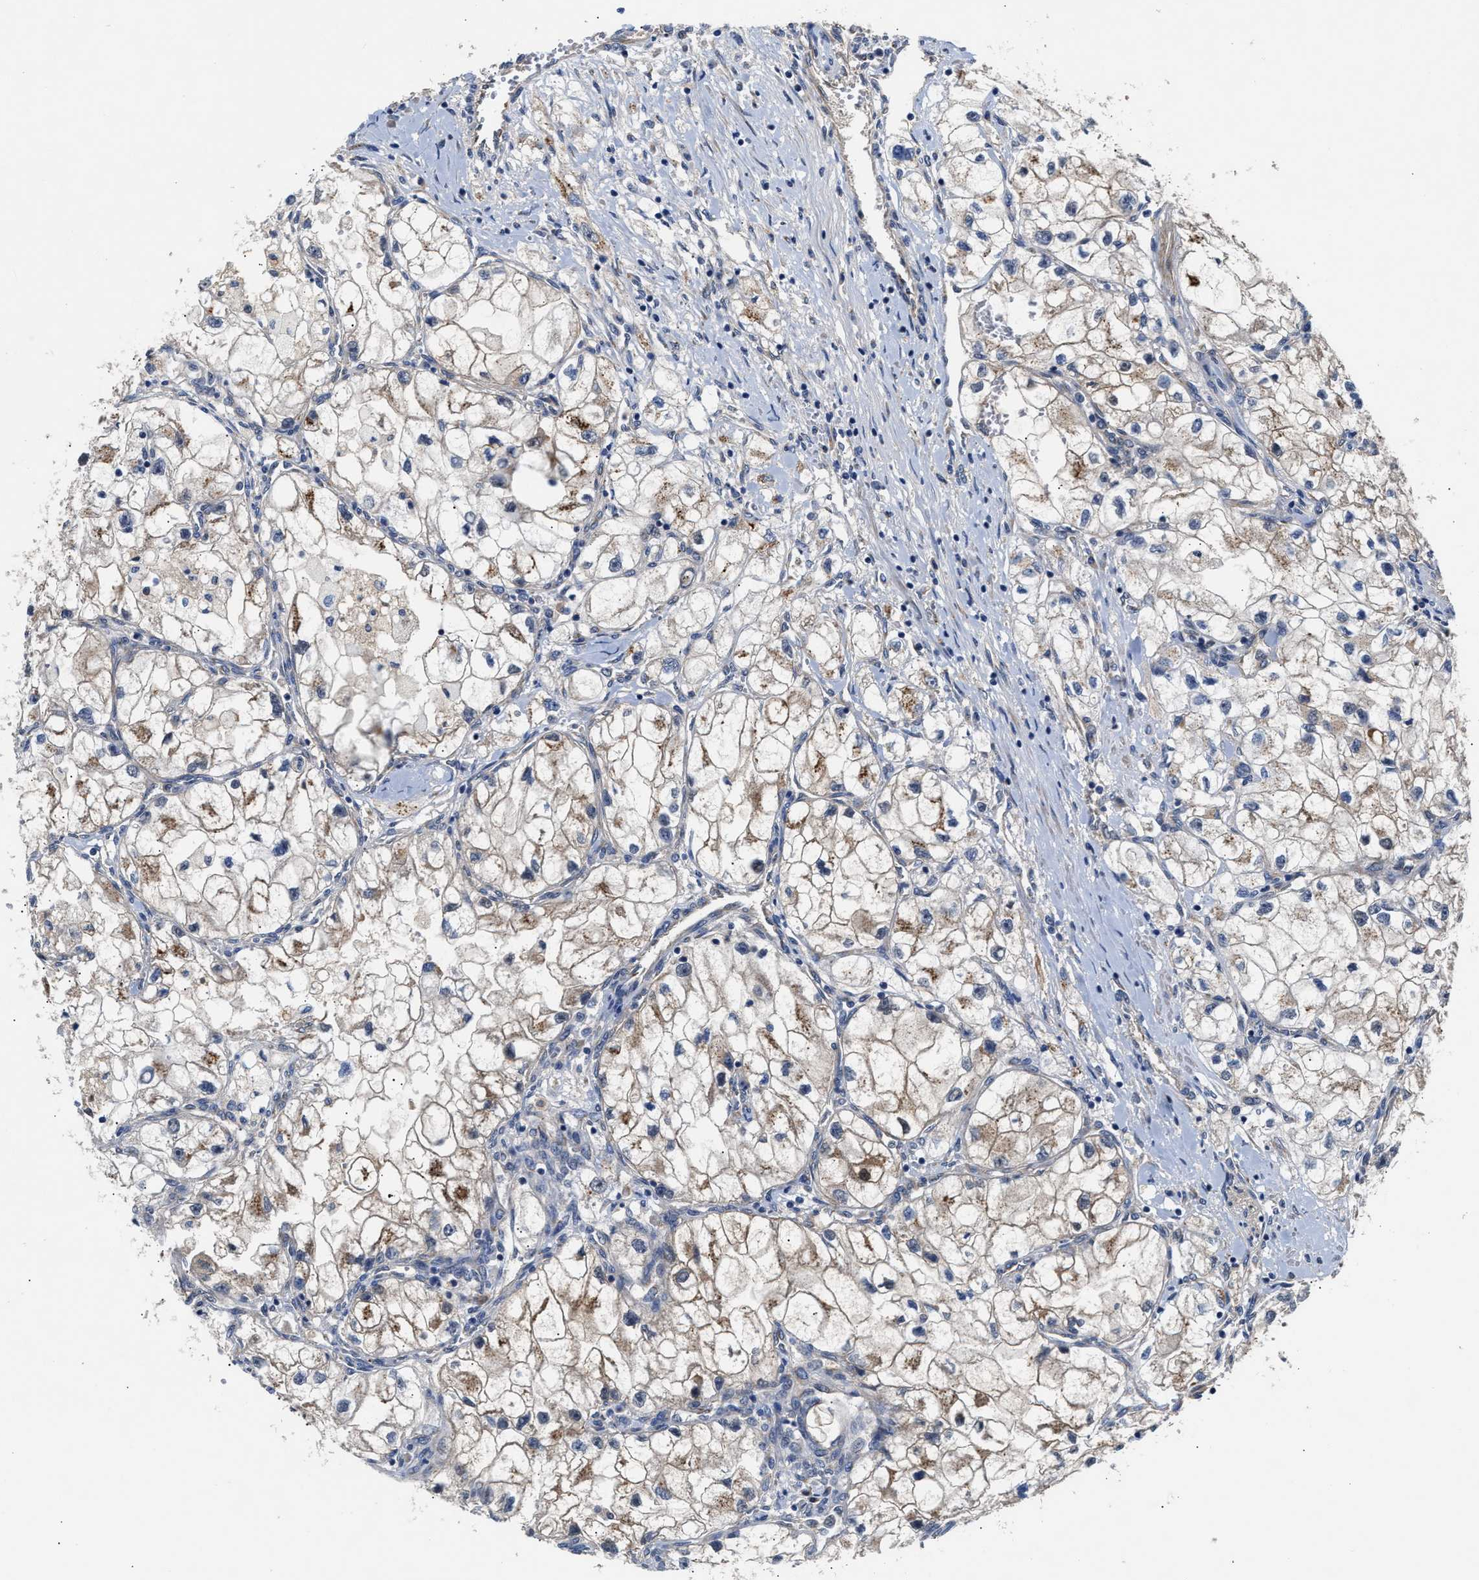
{"staining": {"intensity": "moderate", "quantity": "<25%", "location": "cytoplasmic/membranous"}, "tissue": "renal cancer", "cell_type": "Tumor cells", "image_type": "cancer", "snomed": [{"axis": "morphology", "description": "Adenocarcinoma, NOS"}, {"axis": "topography", "description": "Kidney"}], "caption": "Immunohistochemistry staining of renal cancer (adenocarcinoma), which exhibits low levels of moderate cytoplasmic/membranous expression in approximately <25% of tumor cells indicating moderate cytoplasmic/membranous protein expression. The staining was performed using DAB (3,3'-diaminobenzidine) (brown) for protein detection and nuclei were counterstained in hematoxylin (blue).", "gene": "CCDC146", "patient": {"sex": "female", "age": 70}}